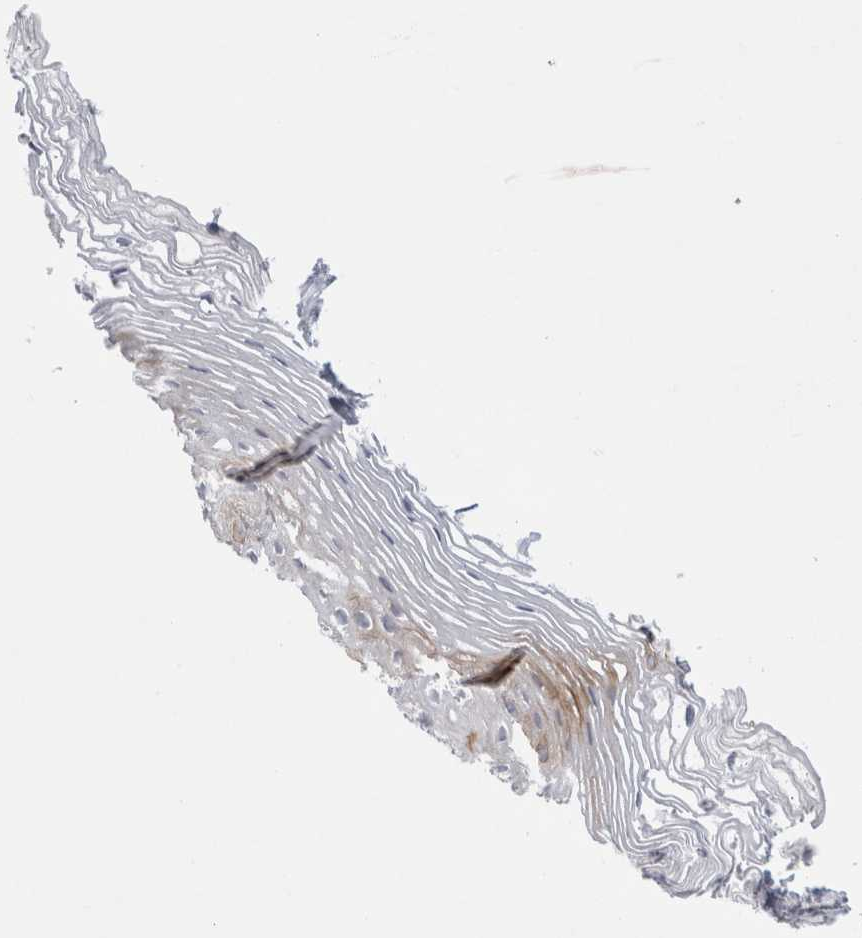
{"staining": {"intensity": "weak", "quantity": "<25%", "location": "cytoplasmic/membranous"}, "tissue": "vagina", "cell_type": "Squamous epithelial cells", "image_type": "normal", "snomed": [{"axis": "morphology", "description": "Normal tissue, NOS"}, {"axis": "topography", "description": "Vagina"}], "caption": "Immunohistochemistry histopathology image of normal vagina: human vagina stained with DAB (3,3'-diaminobenzidine) shows no significant protein positivity in squamous epithelial cells.", "gene": "GAA", "patient": {"sex": "female", "age": 32}}